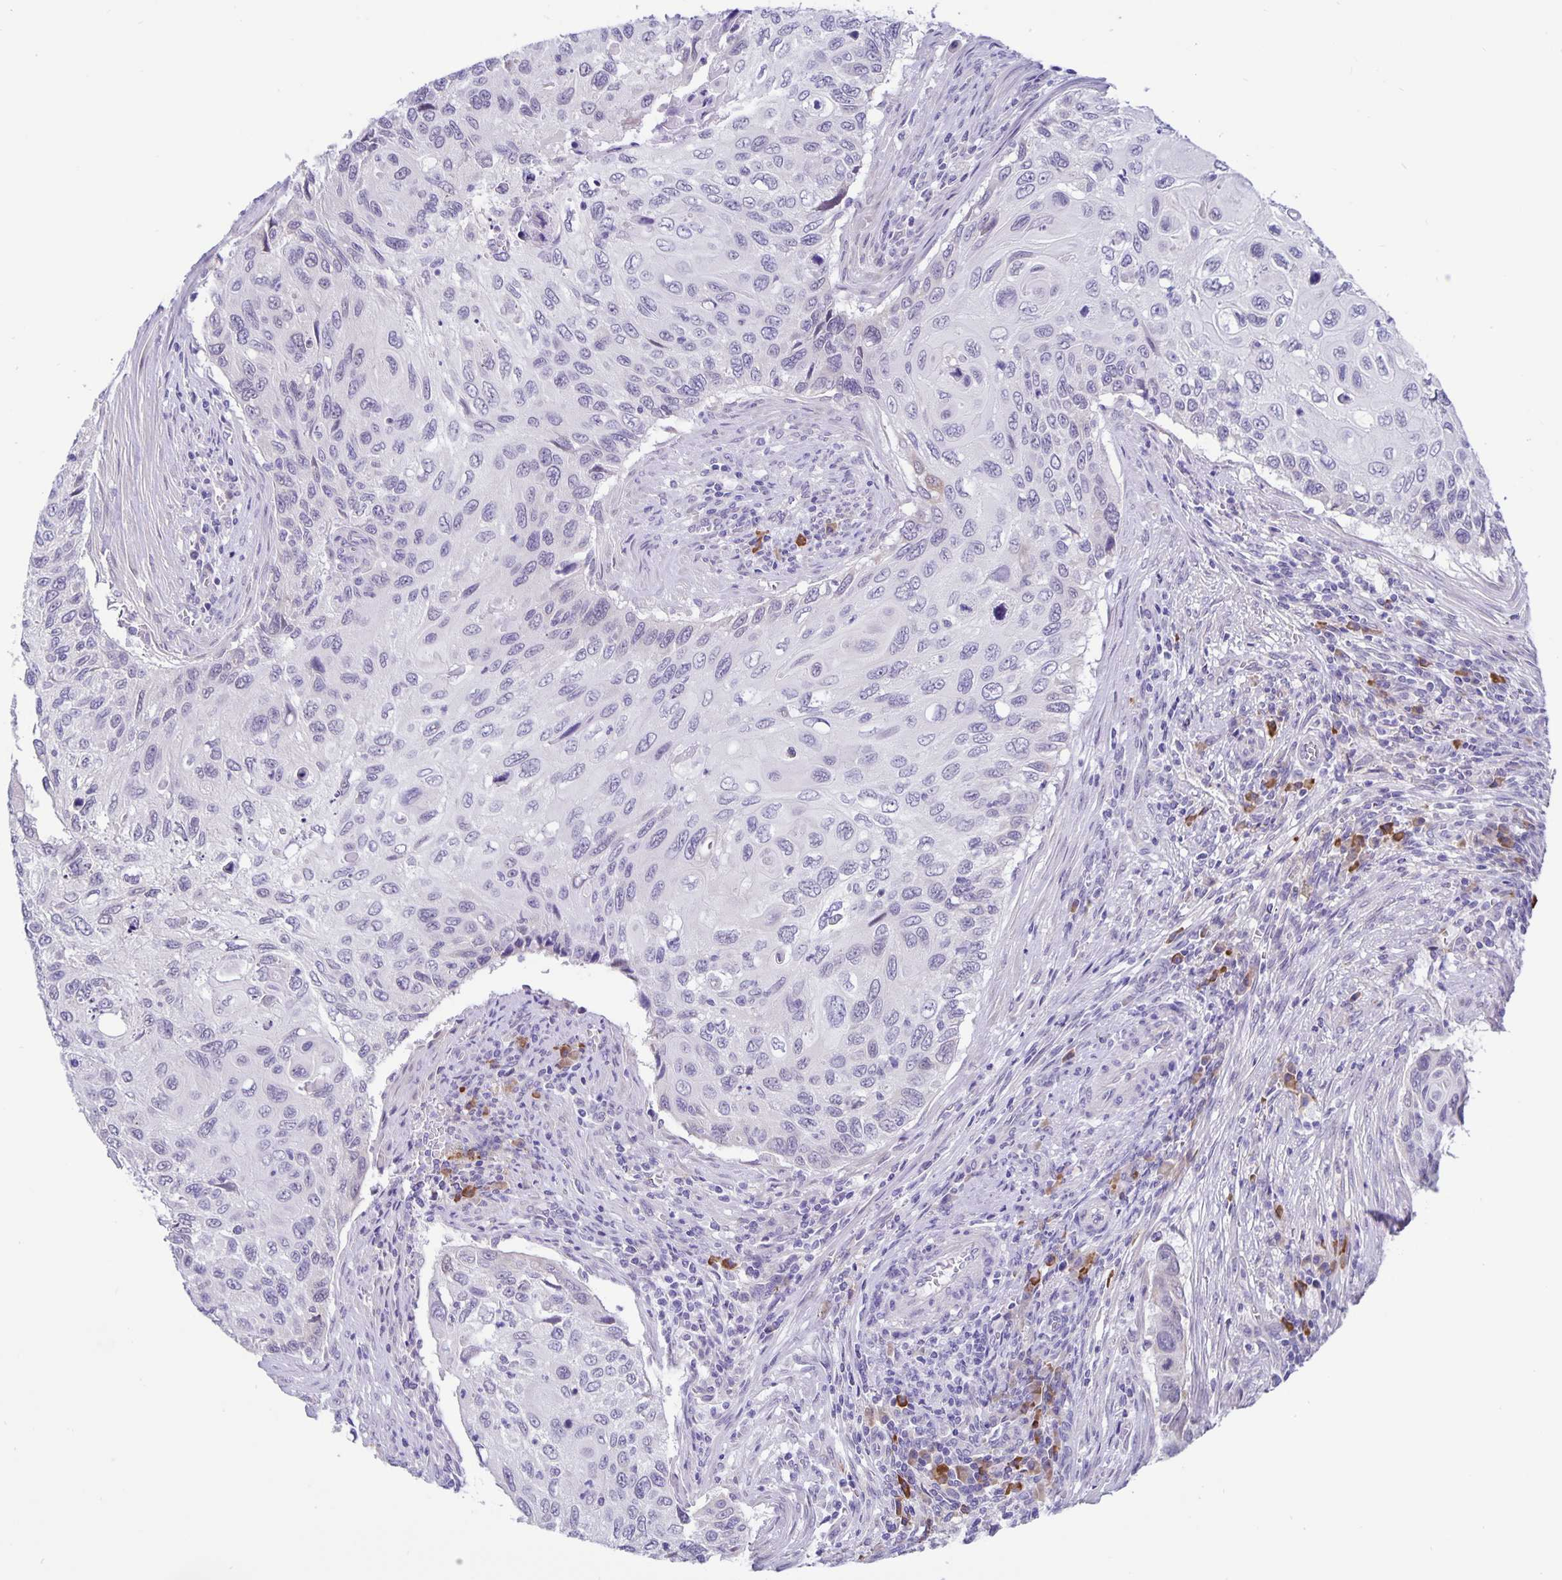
{"staining": {"intensity": "negative", "quantity": "none", "location": "none"}, "tissue": "cervical cancer", "cell_type": "Tumor cells", "image_type": "cancer", "snomed": [{"axis": "morphology", "description": "Squamous cell carcinoma, NOS"}, {"axis": "topography", "description": "Cervix"}], "caption": "This is a histopathology image of immunohistochemistry (IHC) staining of cervical squamous cell carcinoma, which shows no expression in tumor cells.", "gene": "ERMN", "patient": {"sex": "female", "age": 70}}